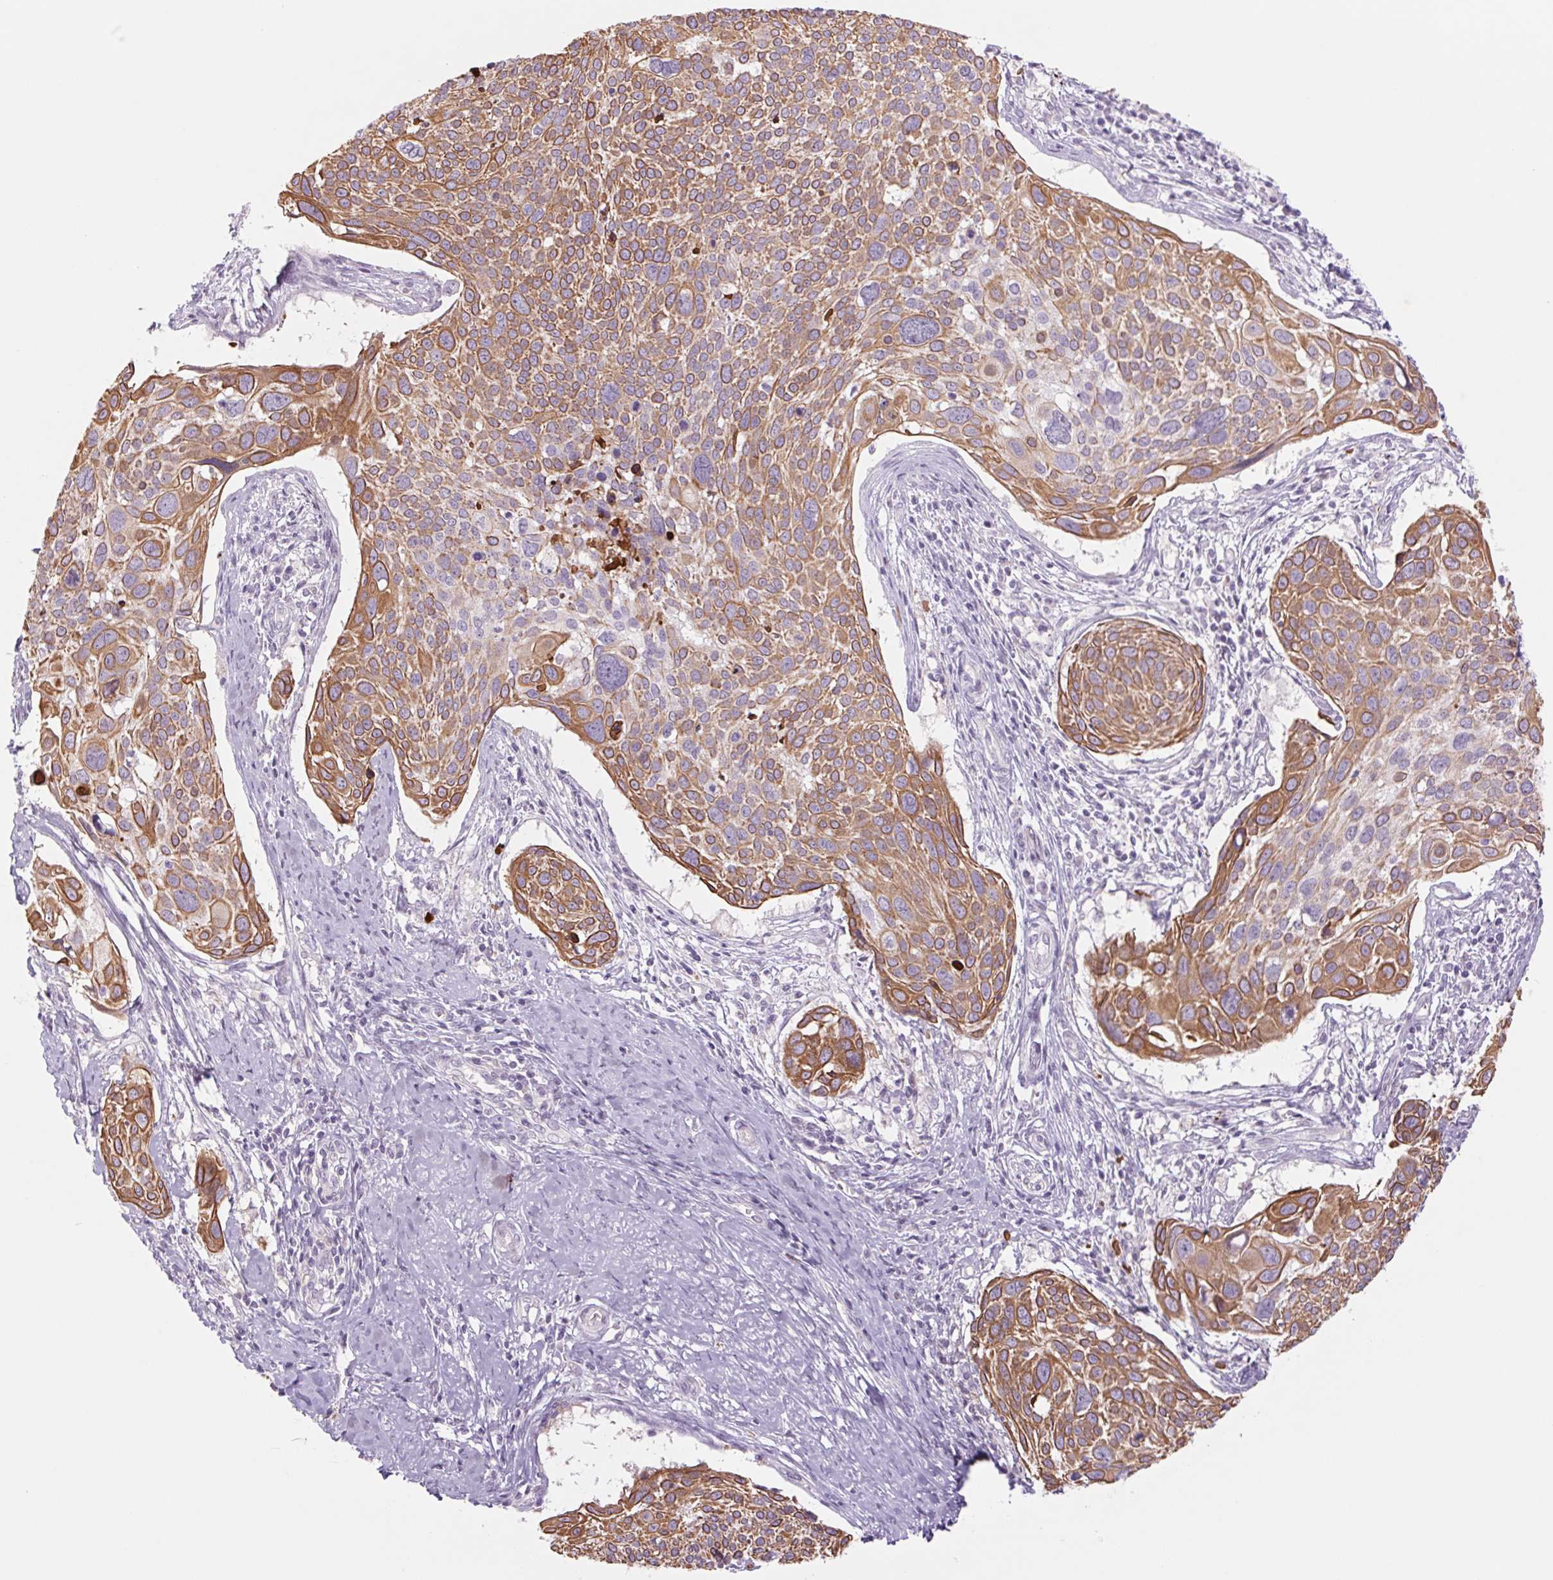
{"staining": {"intensity": "moderate", "quantity": ">75%", "location": "cytoplasmic/membranous"}, "tissue": "cervical cancer", "cell_type": "Tumor cells", "image_type": "cancer", "snomed": [{"axis": "morphology", "description": "Squamous cell carcinoma, NOS"}, {"axis": "topography", "description": "Cervix"}], "caption": "Brown immunohistochemical staining in squamous cell carcinoma (cervical) shows moderate cytoplasmic/membranous staining in about >75% of tumor cells. (brown staining indicates protein expression, while blue staining denotes nuclei).", "gene": "KRT1", "patient": {"sex": "female", "age": 39}}